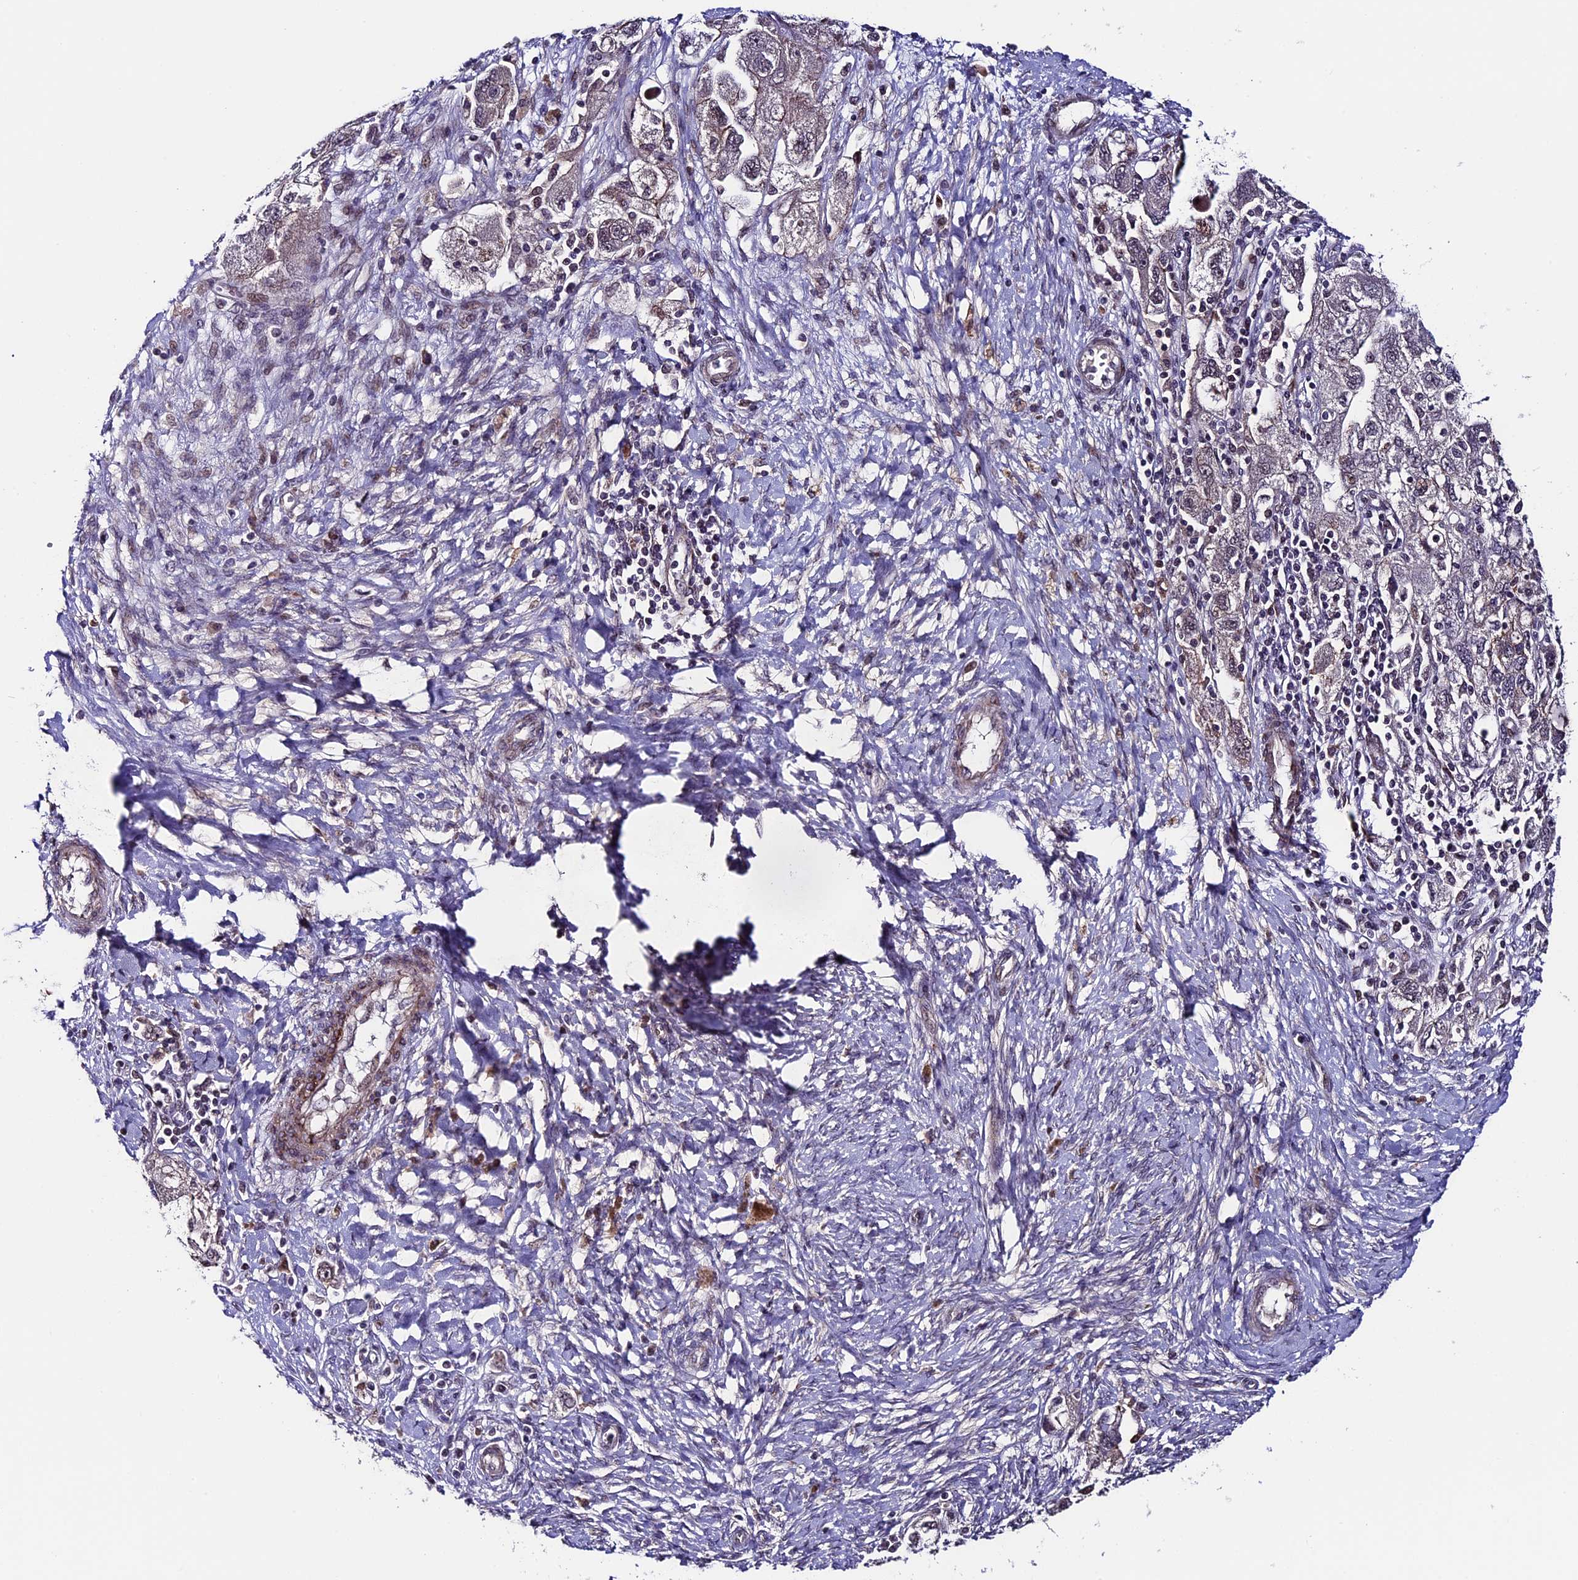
{"staining": {"intensity": "weak", "quantity": "<25%", "location": "cytoplasmic/membranous,nuclear"}, "tissue": "ovarian cancer", "cell_type": "Tumor cells", "image_type": "cancer", "snomed": [{"axis": "morphology", "description": "Carcinoma, NOS"}, {"axis": "morphology", "description": "Cystadenocarcinoma, serous, NOS"}, {"axis": "topography", "description": "Ovary"}], "caption": "IHC photomicrograph of human ovarian cancer (serous cystadenocarcinoma) stained for a protein (brown), which shows no positivity in tumor cells.", "gene": "SIPA1L3", "patient": {"sex": "female", "age": 69}}